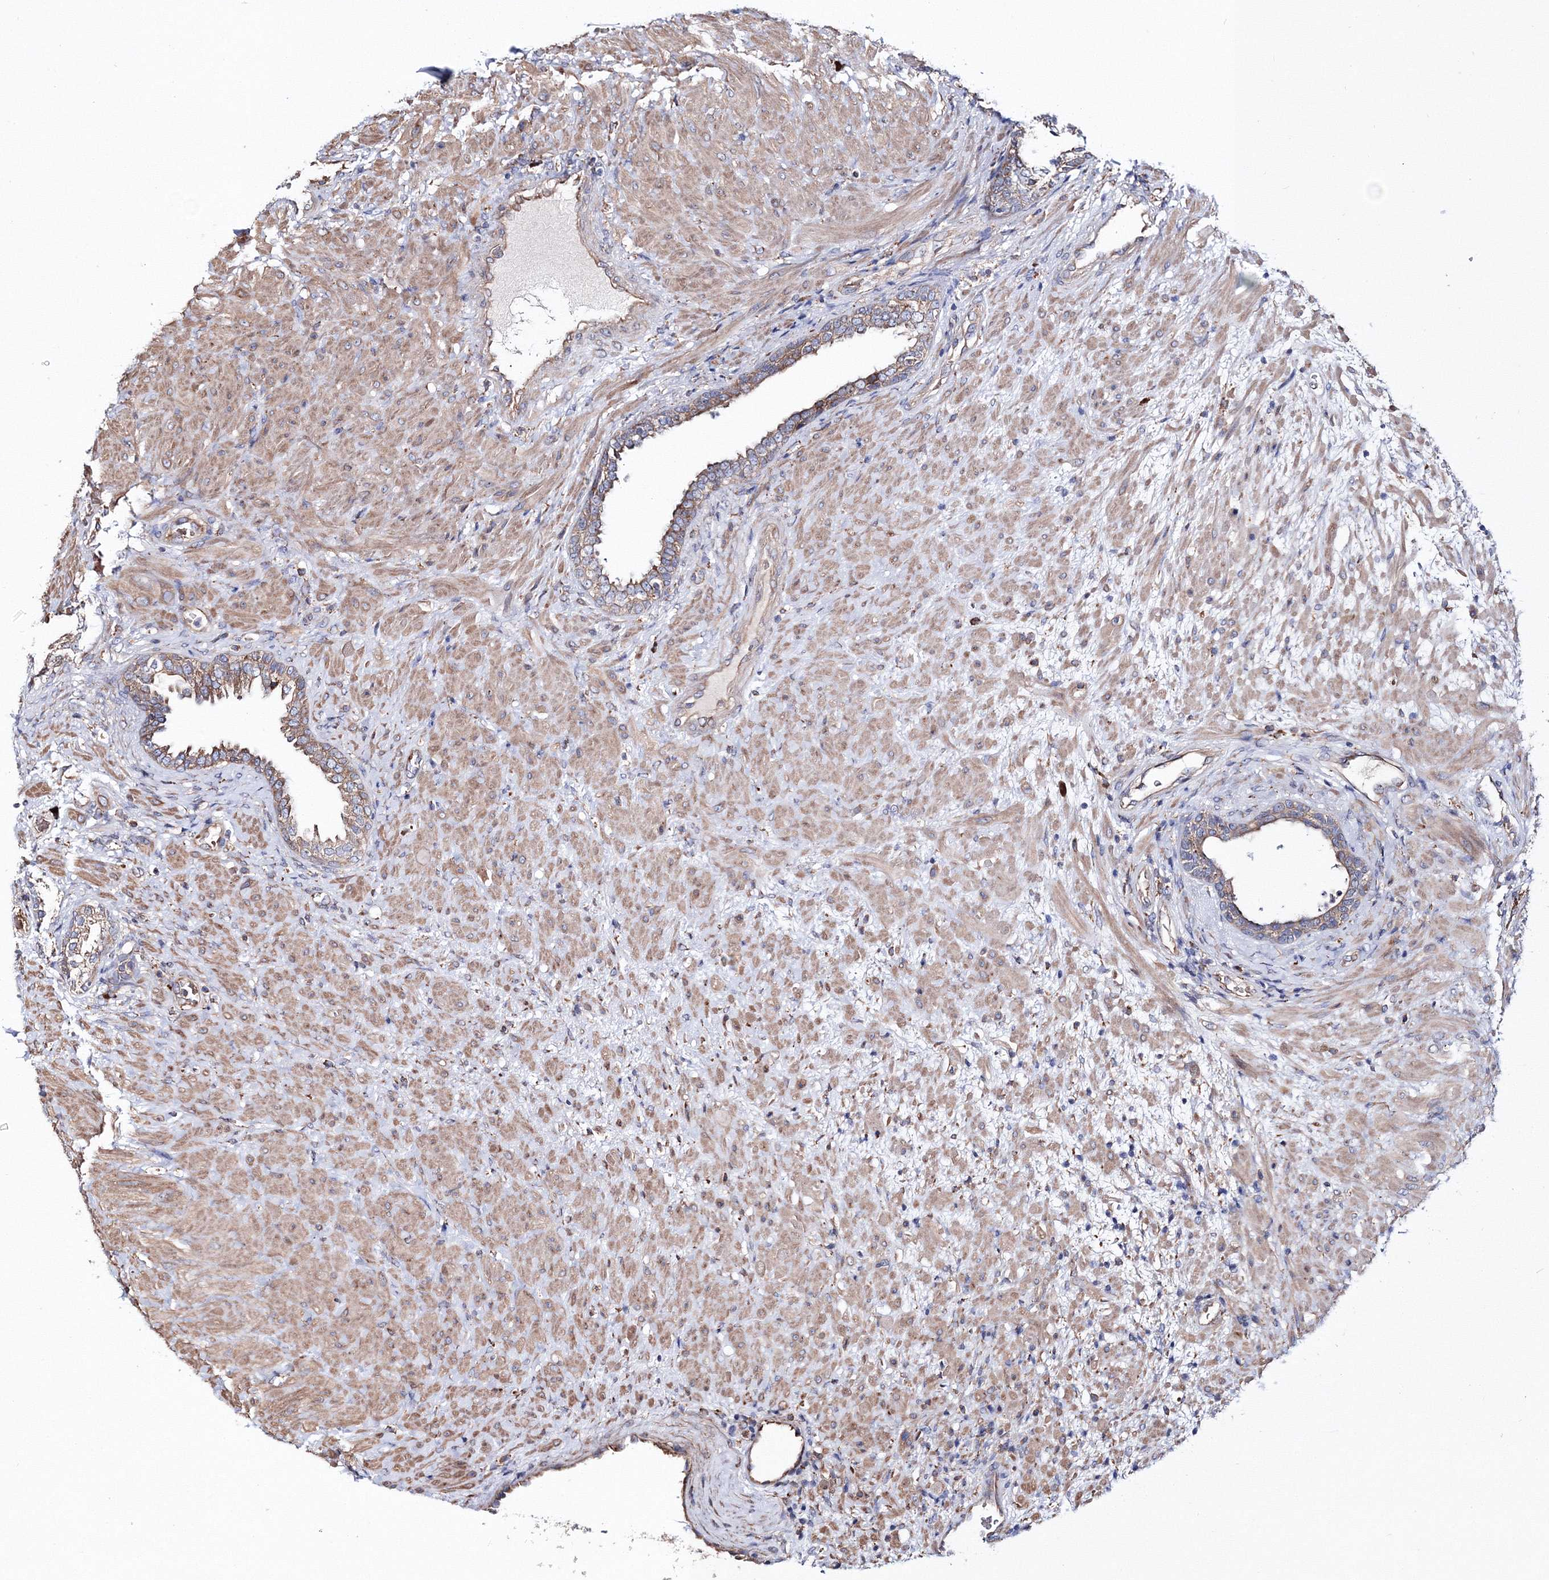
{"staining": {"intensity": "moderate", "quantity": "25%-75%", "location": "cytoplasmic/membranous"}, "tissue": "prostate", "cell_type": "Glandular cells", "image_type": "normal", "snomed": [{"axis": "morphology", "description": "Normal tissue, NOS"}, {"axis": "topography", "description": "Prostate"}], "caption": "Brown immunohistochemical staining in benign prostate exhibits moderate cytoplasmic/membranous positivity in about 25%-75% of glandular cells.", "gene": "VPS8", "patient": {"sex": "male", "age": 76}}